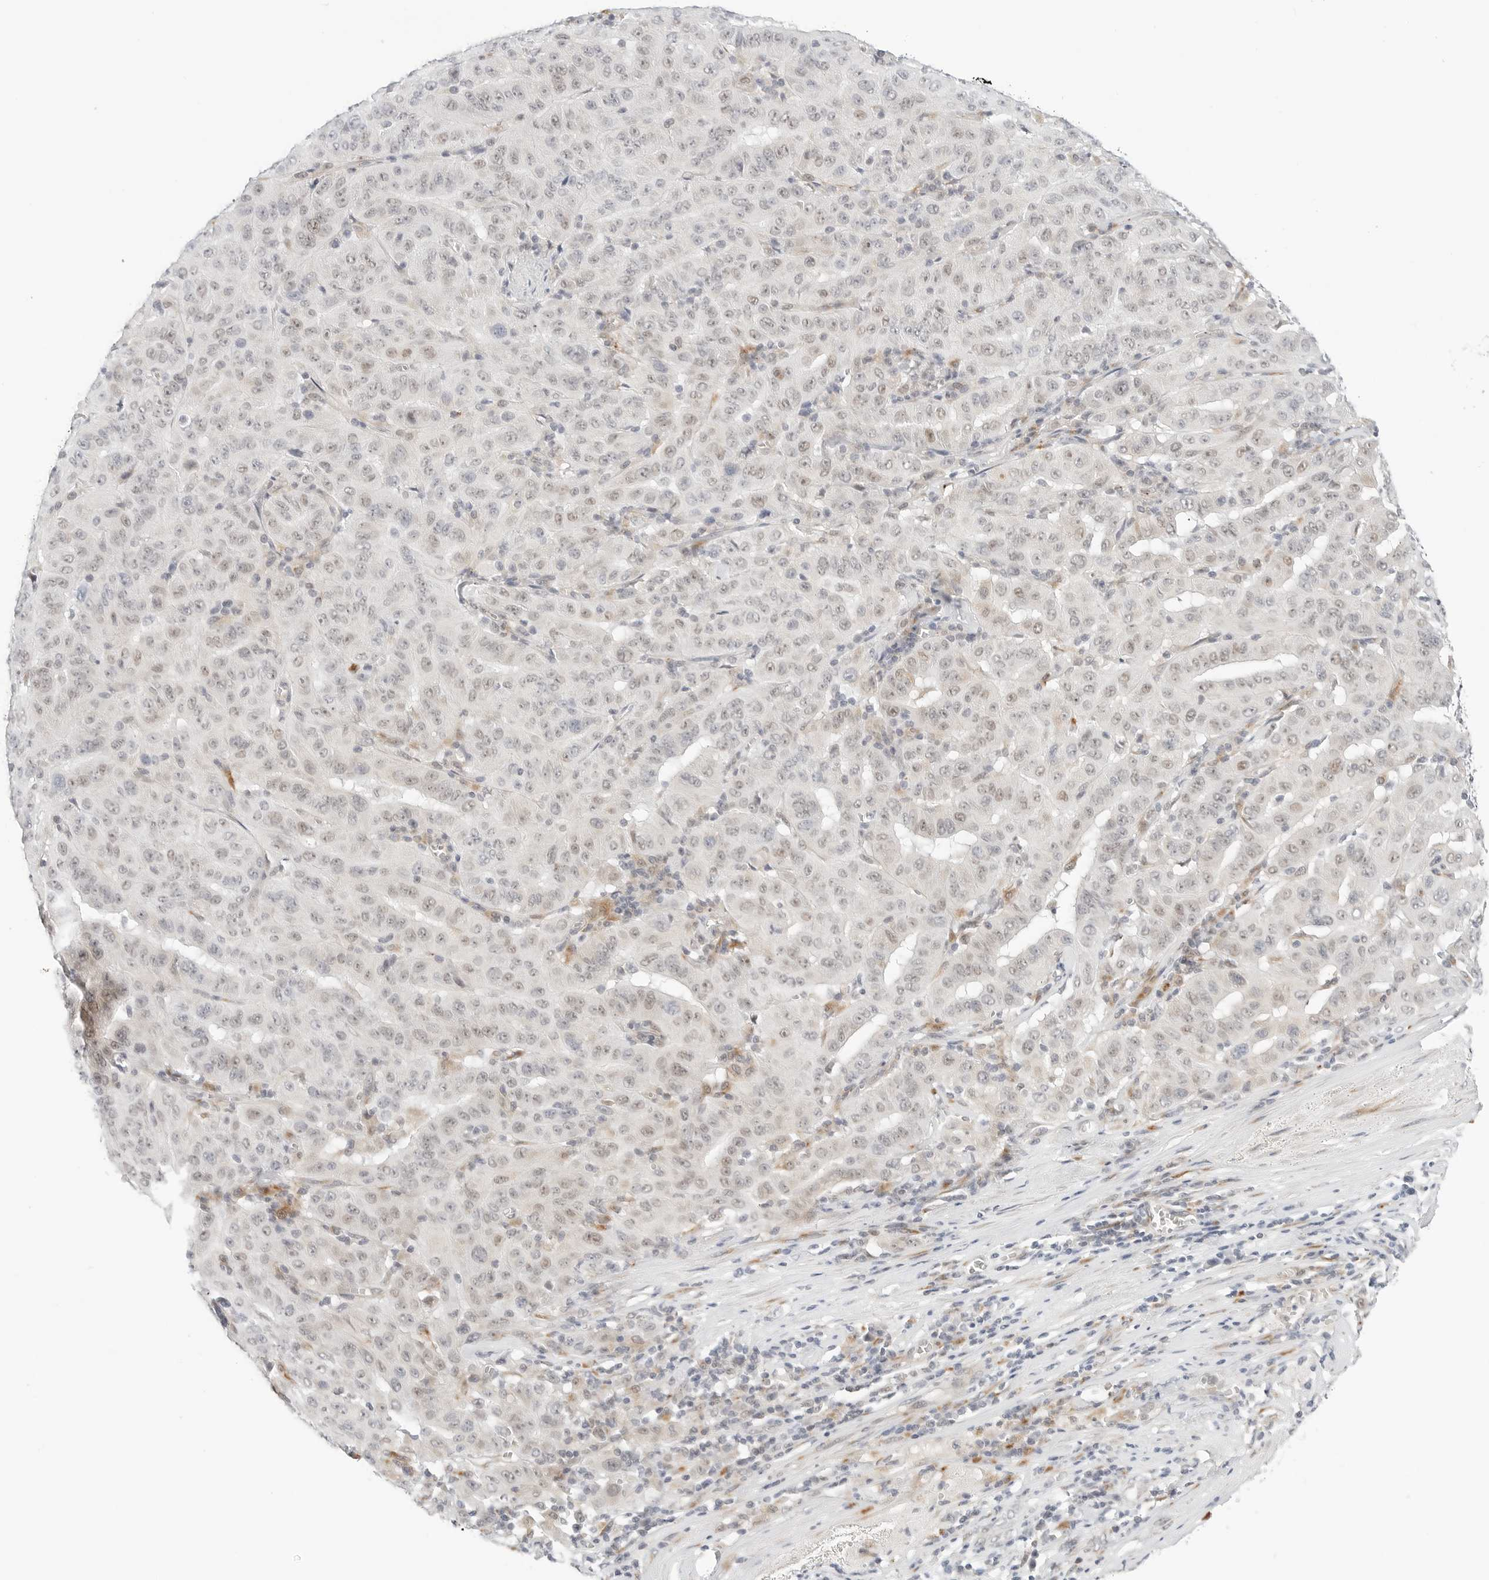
{"staining": {"intensity": "weak", "quantity": "<25%", "location": "nuclear"}, "tissue": "pancreatic cancer", "cell_type": "Tumor cells", "image_type": "cancer", "snomed": [{"axis": "morphology", "description": "Adenocarcinoma, NOS"}, {"axis": "topography", "description": "Pancreas"}], "caption": "Pancreatic cancer was stained to show a protein in brown. There is no significant expression in tumor cells.", "gene": "TSEN2", "patient": {"sex": "male", "age": 63}}